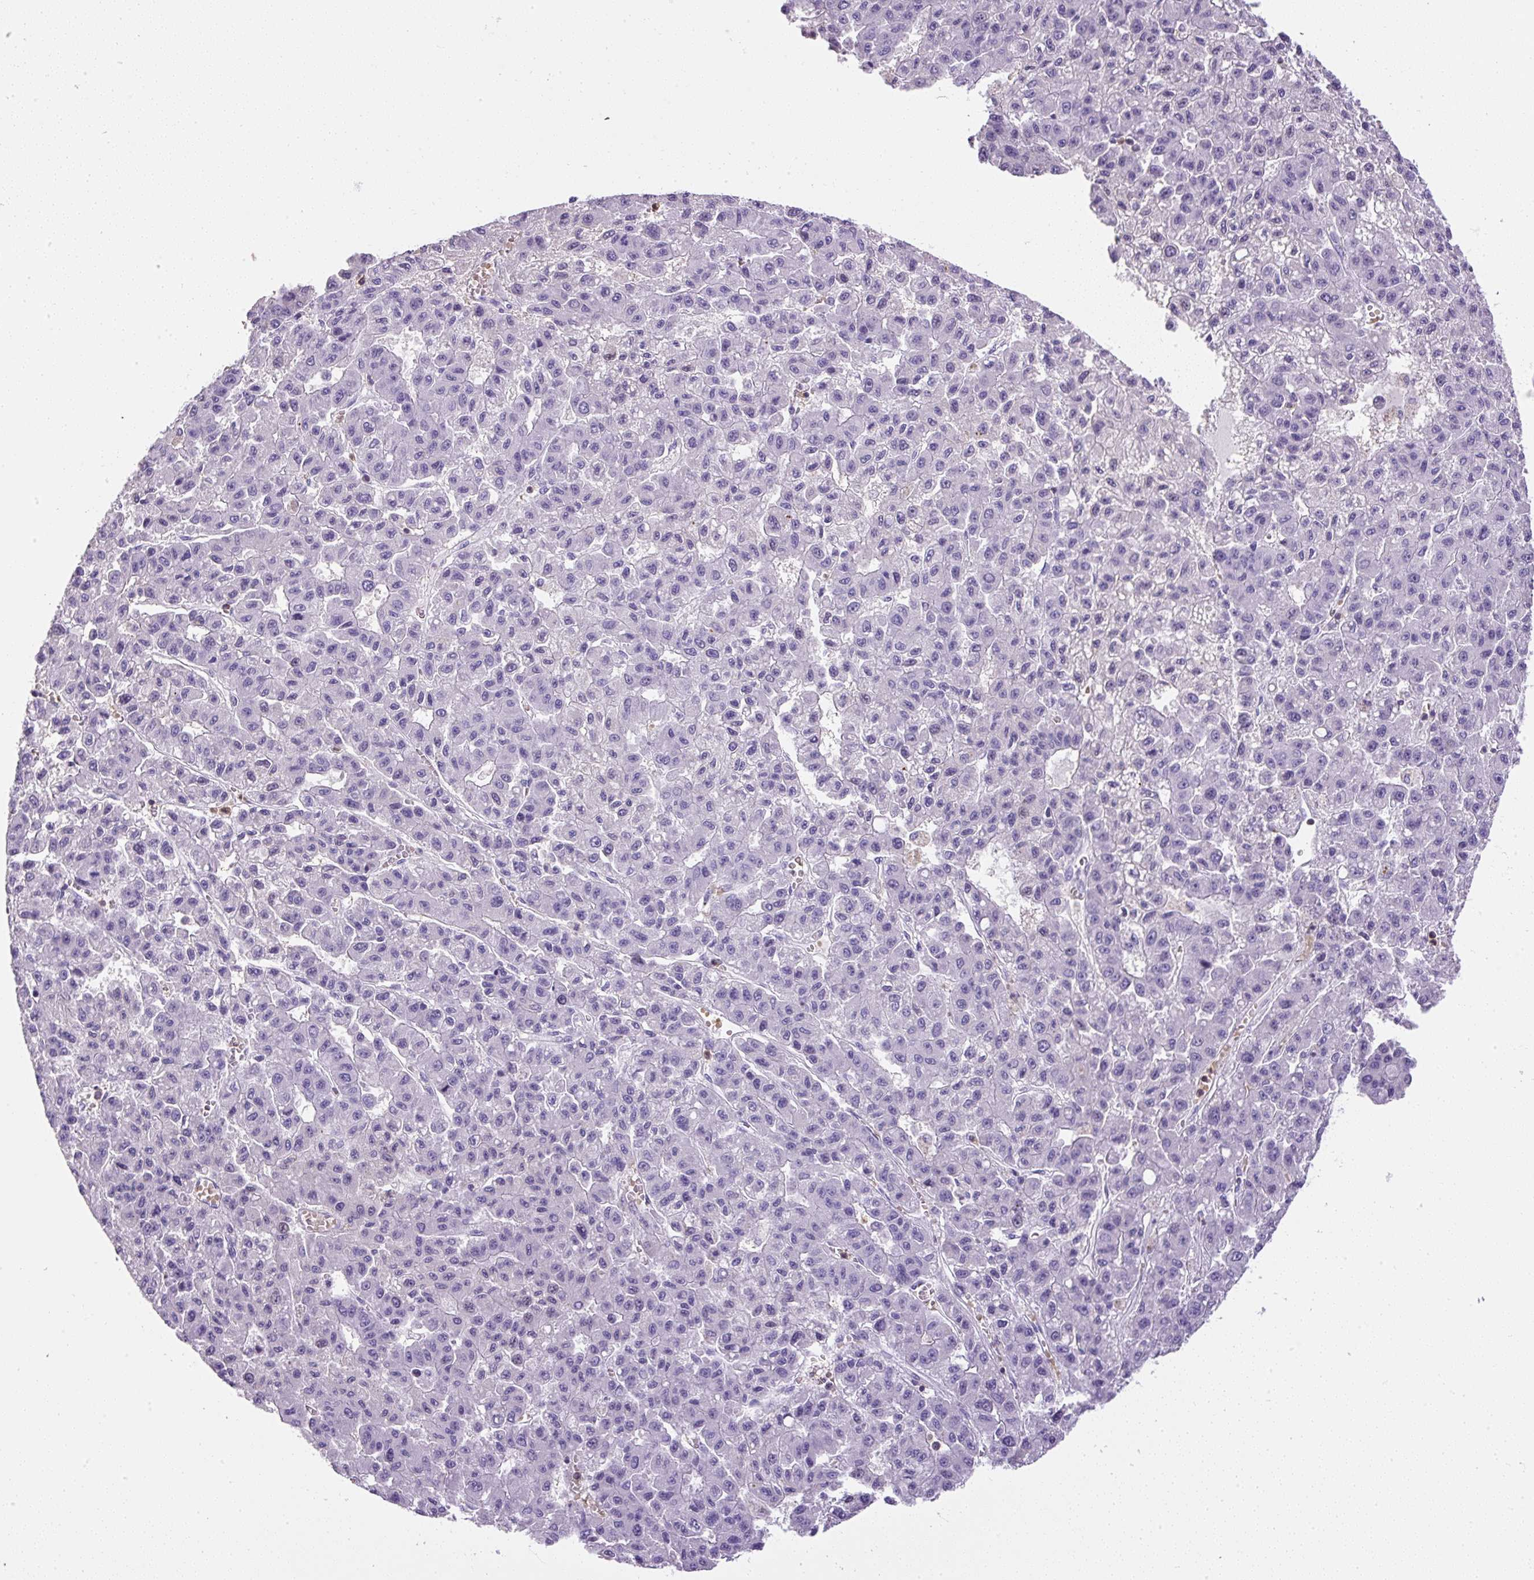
{"staining": {"intensity": "negative", "quantity": "none", "location": "none"}, "tissue": "liver cancer", "cell_type": "Tumor cells", "image_type": "cancer", "snomed": [{"axis": "morphology", "description": "Carcinoma, Hepatocellular, NOS"}, {"axis": "topography", "description": "Liver"}], "caption": "Immunohistochemistry (IHC) micrograph of neoplastic tissue: hepatocellular carcinoma (liver) stained with DAB shows no significant protein positivity in tumor cells. (DAB (3,3'-diaminobenzidine) immunohistochemistry (IHC), high magnification).", "gene": "FAM228B", "patient": {"sex": "male", "age": 70}}